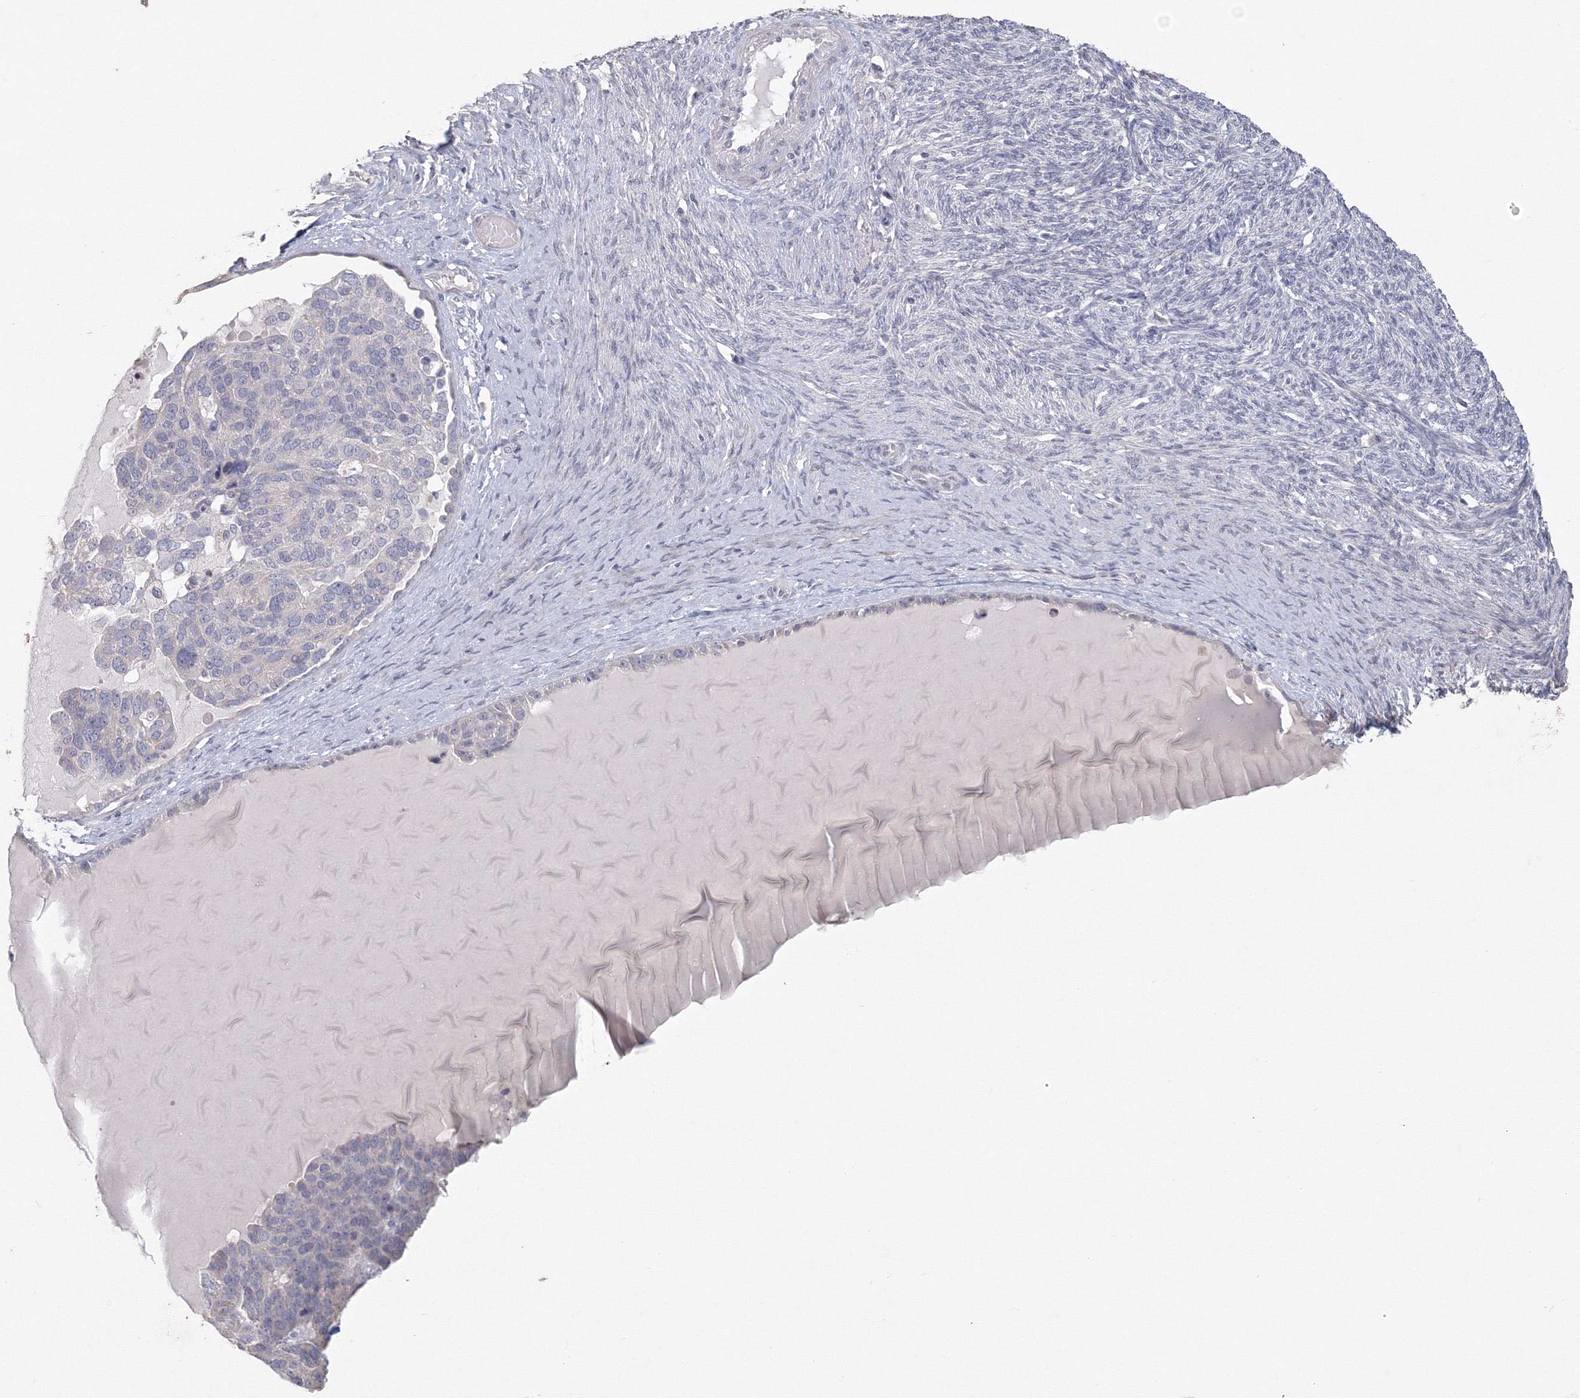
{"staining": {"intensity": "negative", "quantity": "none", "location": "none"}, "tissue": "ovarian cancer", "cell_type": "Tumor cells", "image_type": "cancer", "snomed": [{"axis": "morphology", "description": "Cystadenocarcinoma, serous, NOS"}, {"axis": "topography", "description": "Ovary"}], "caption": "Ovarian cancer (serous cystadenocarcinoma) stained for a protein using immunohistochemistry exhibits no staining tumor cells.", "gene": "TACC2", "patient": {"sex": "female", "age": 44}}